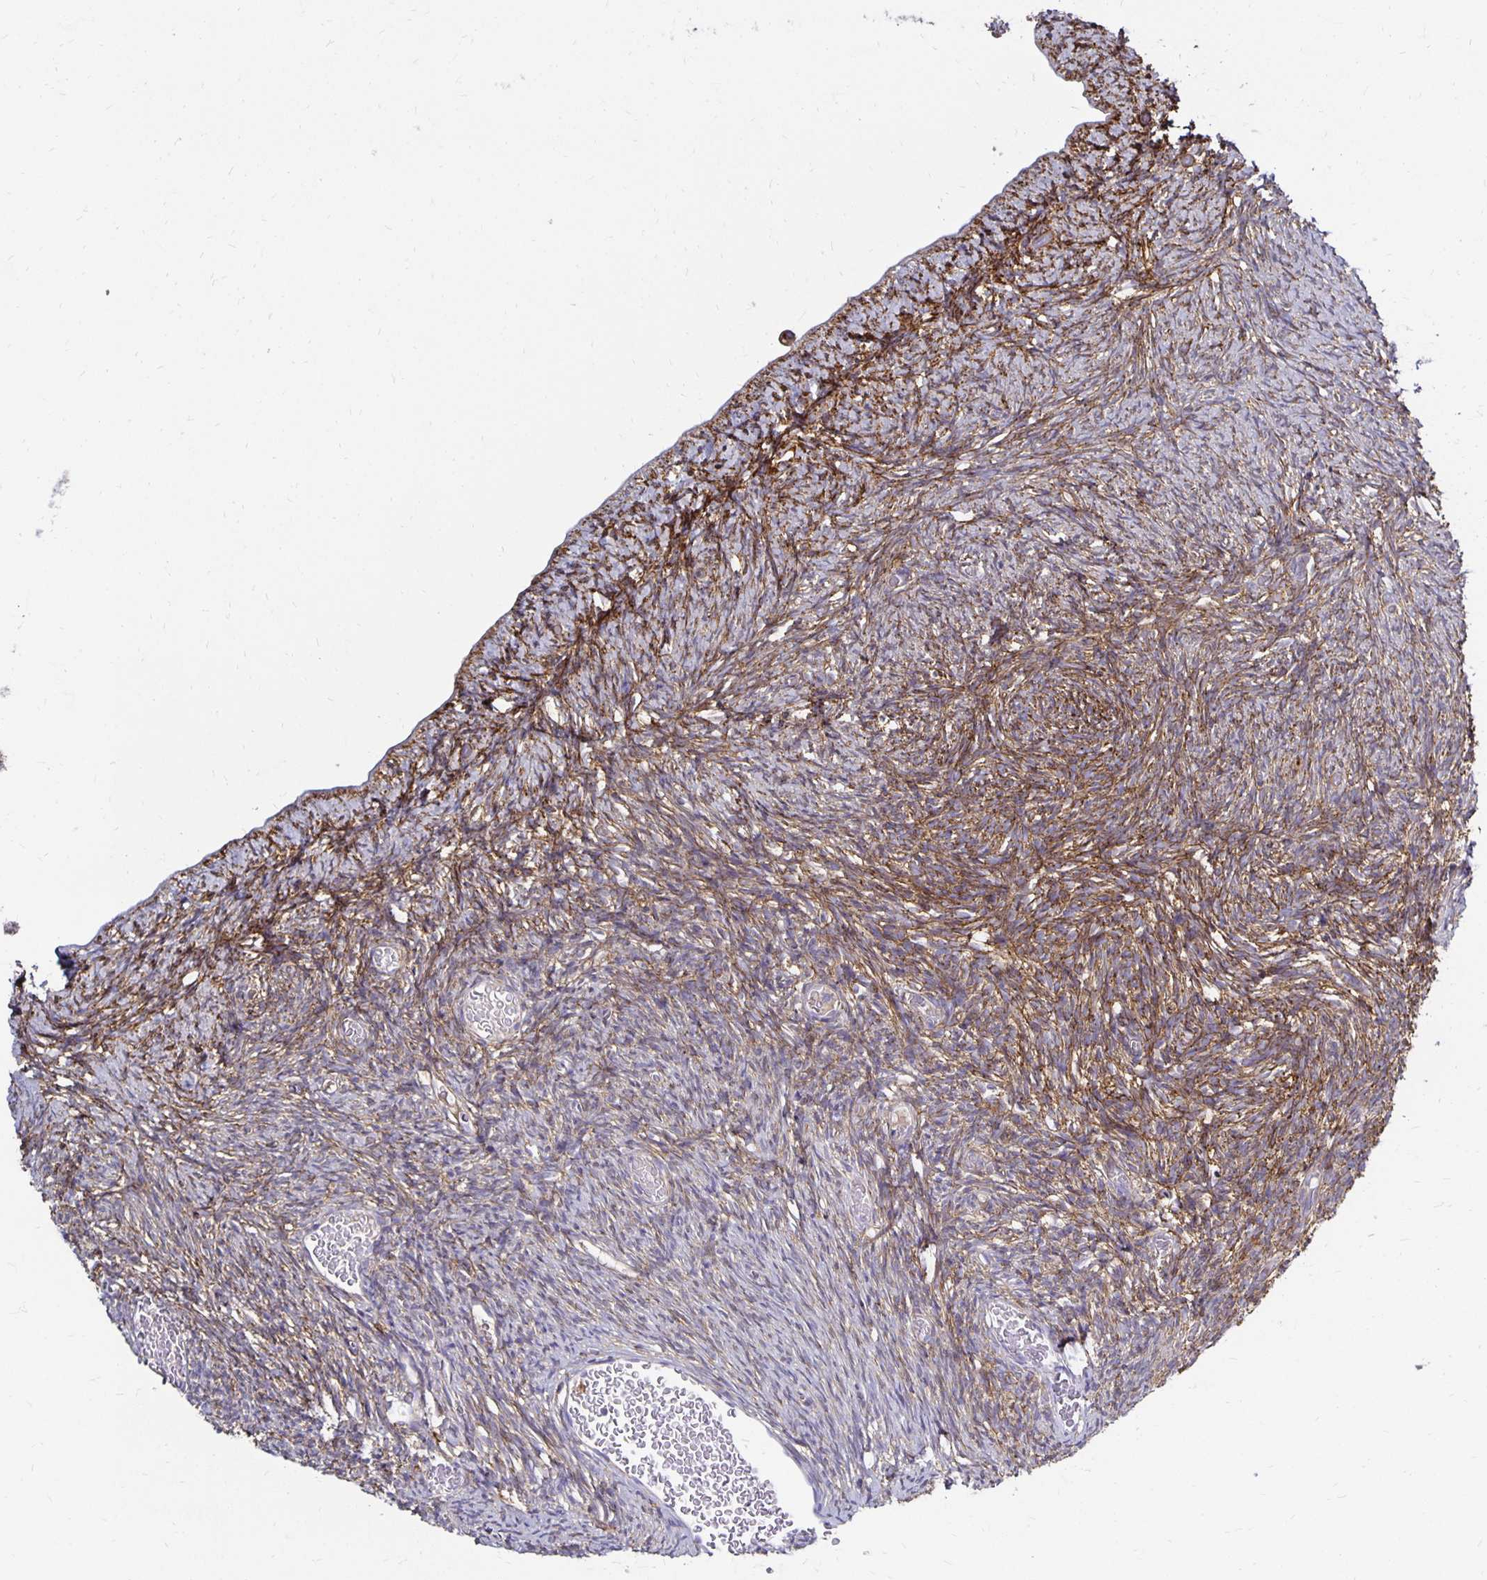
{"staining": {"intensity": "moderate", "quantity": "25%-75%", "location": "cytoplasmic/membranous"}, "tissue": "ovary", "cell_type": "Ovarian stroma cells", "image_type": "normal", "snomed": [{"axis": "morphology", "description": "Normal tissue, NOS"}, {"axis": "topography", "description": "Ovary"}], "caption": "A brown stain shows moderate cytoplasmic/membranous positivity of a protein in ovarian stroma cells of benign human ovary.", "gene": "TNS3", "patient": {"sex": "female", "age": 39}}